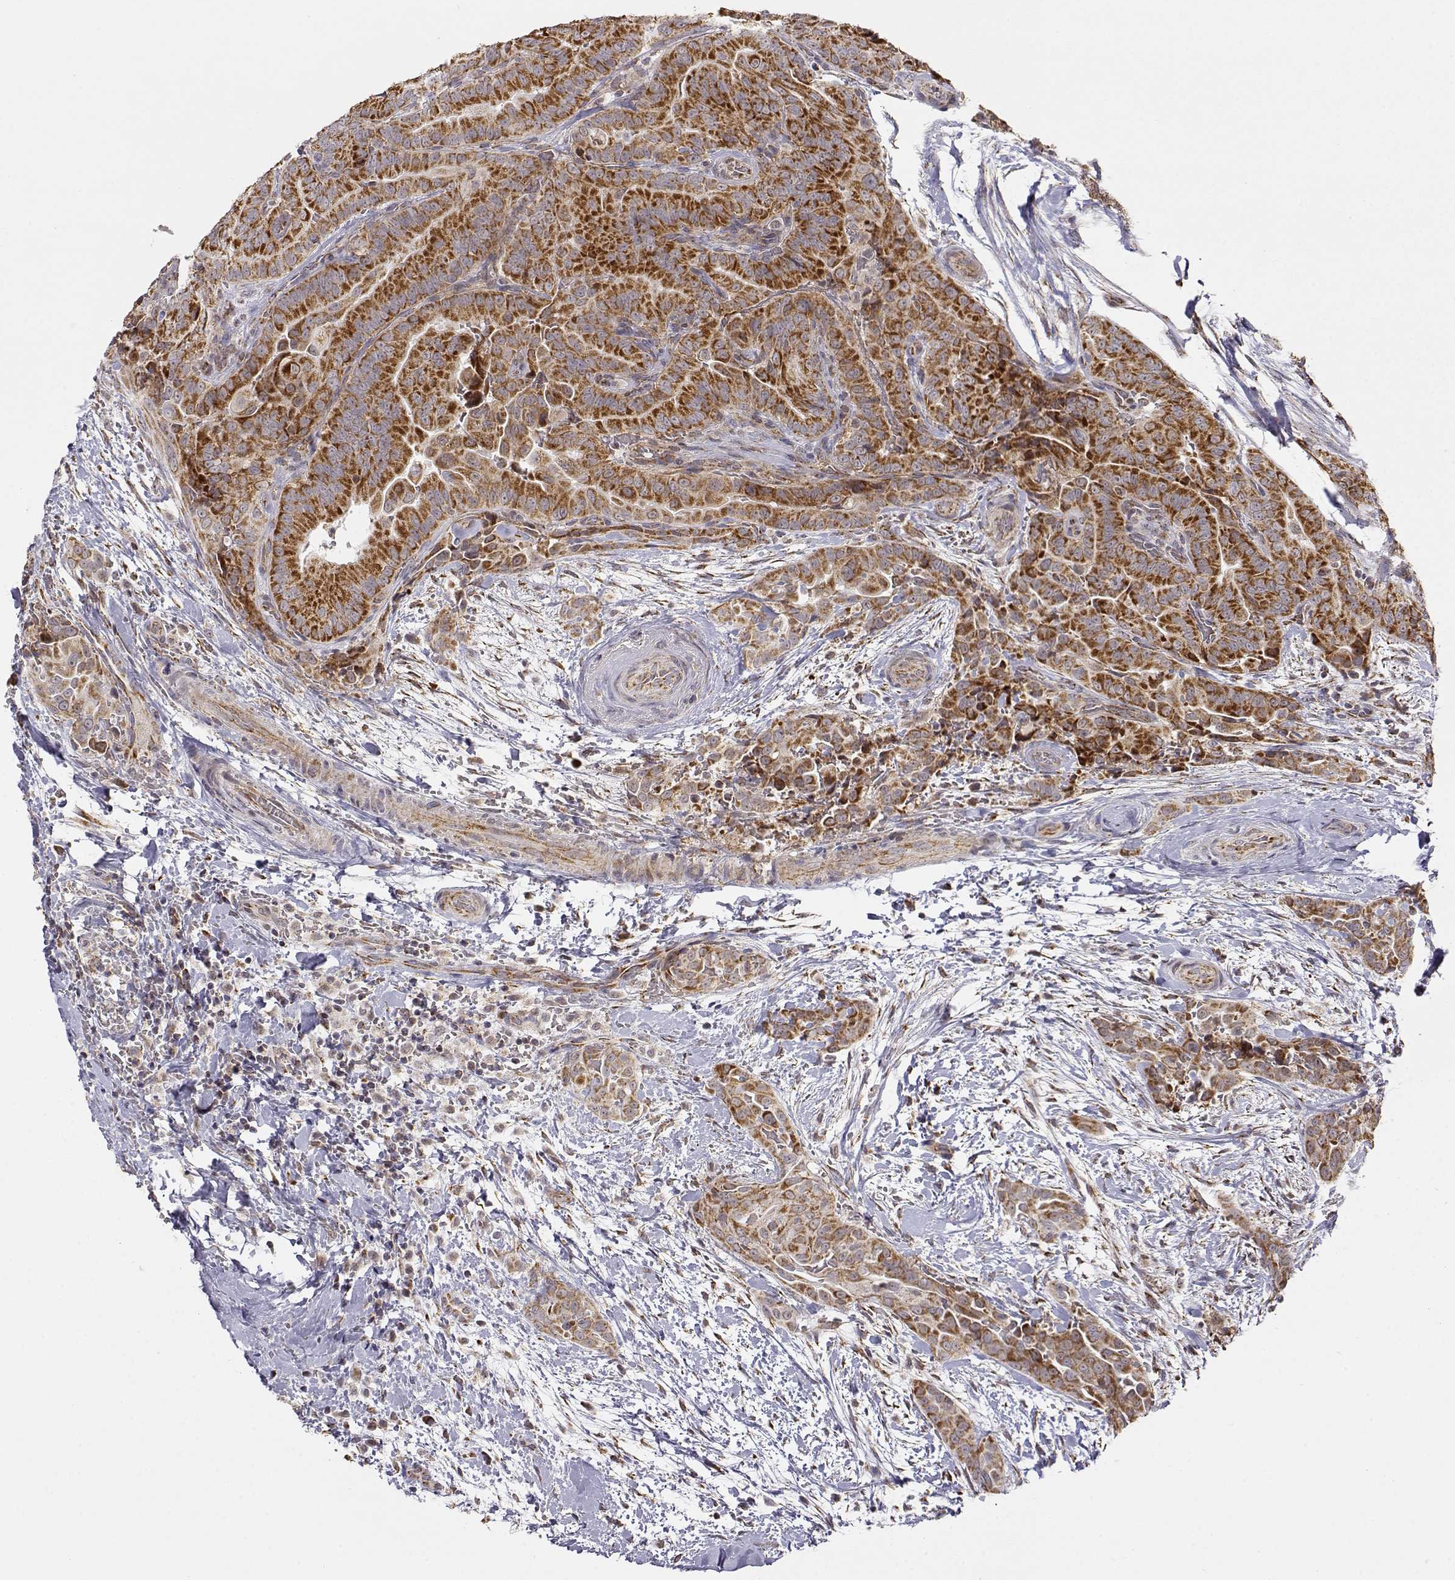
{"staining": {"intensity": "strong", "quantity": ">75%", "location": "cytoplasmic/membranous"}, "tissue": "thyroid cancer", "cell_type": "Tumor cells", "image_type": "cancer", "snomed": [{"axis": "morphology", "description": "Papillary adenocarcinoma, NOS"}, {"axis": "topography", "description": "Thyroid gland"}], "caption": "The histopathology image reveals staining of papillary adenocarcinoma (thyroid), revealing strong cytoplasmic/membranous protein positivity (brown color) within tumor cells.", "gene": "EXOG", "patient": {"sex": "male", "age": 61}}